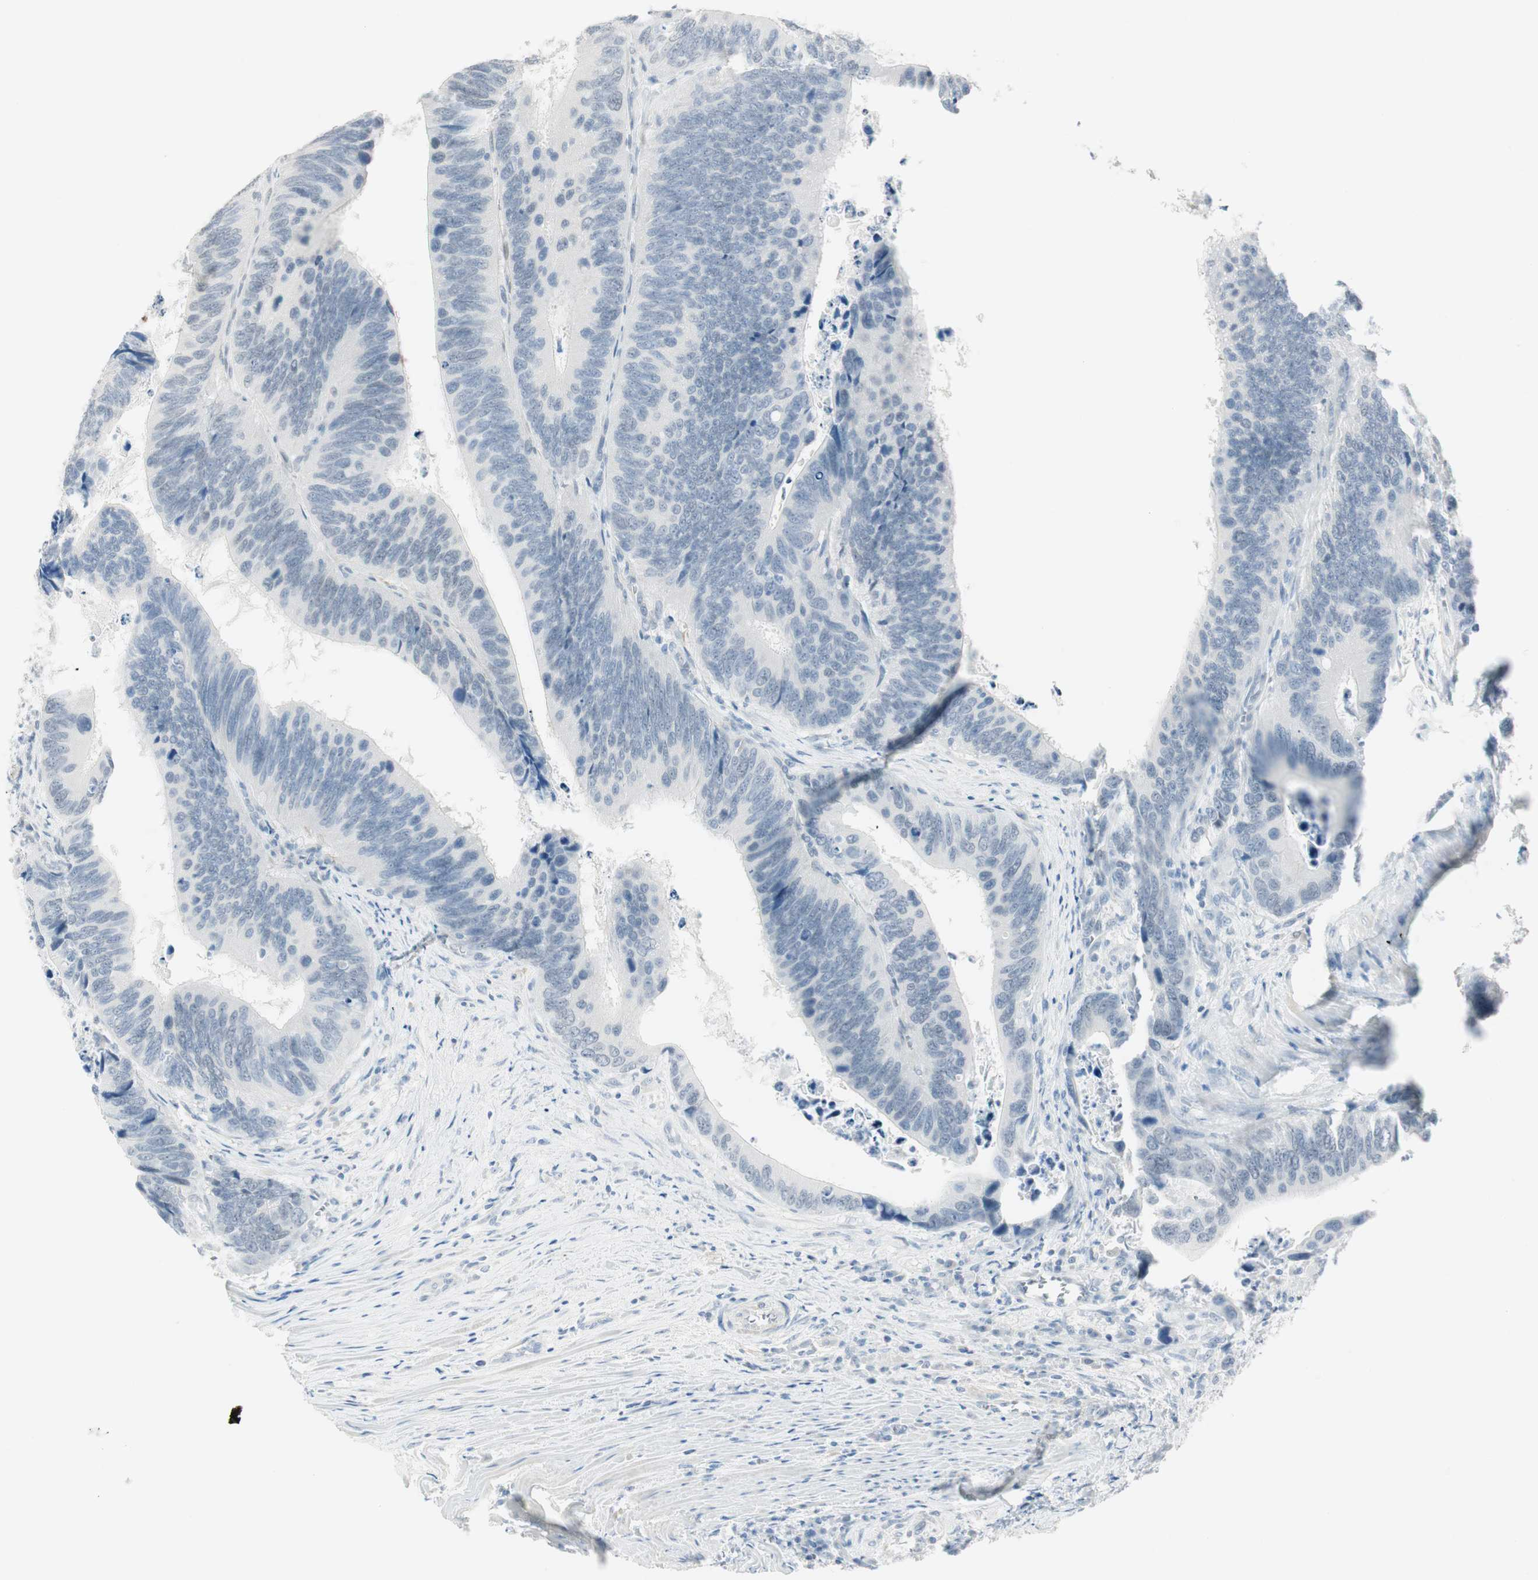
{"staining": {"intensity": "negative", "quantity": "none", "location": "none"}, "tissue": "colorectal cancer", "cell_type": "Tumor cells", "image_type": "cancer", "snomed": [{"axis": "morphology", "description": "Adenocarcinoma, NOS"}, {"axis": "topography", "description": "Colon"}], "caption": "DAB (3,3'-diaminobenzidine) immunohistochemical staining of human colorectal cancer exhibits no significant positivity in tumor cells.", "gene": "MLLT10", "patient": {"sex": "male", "age": 72}}